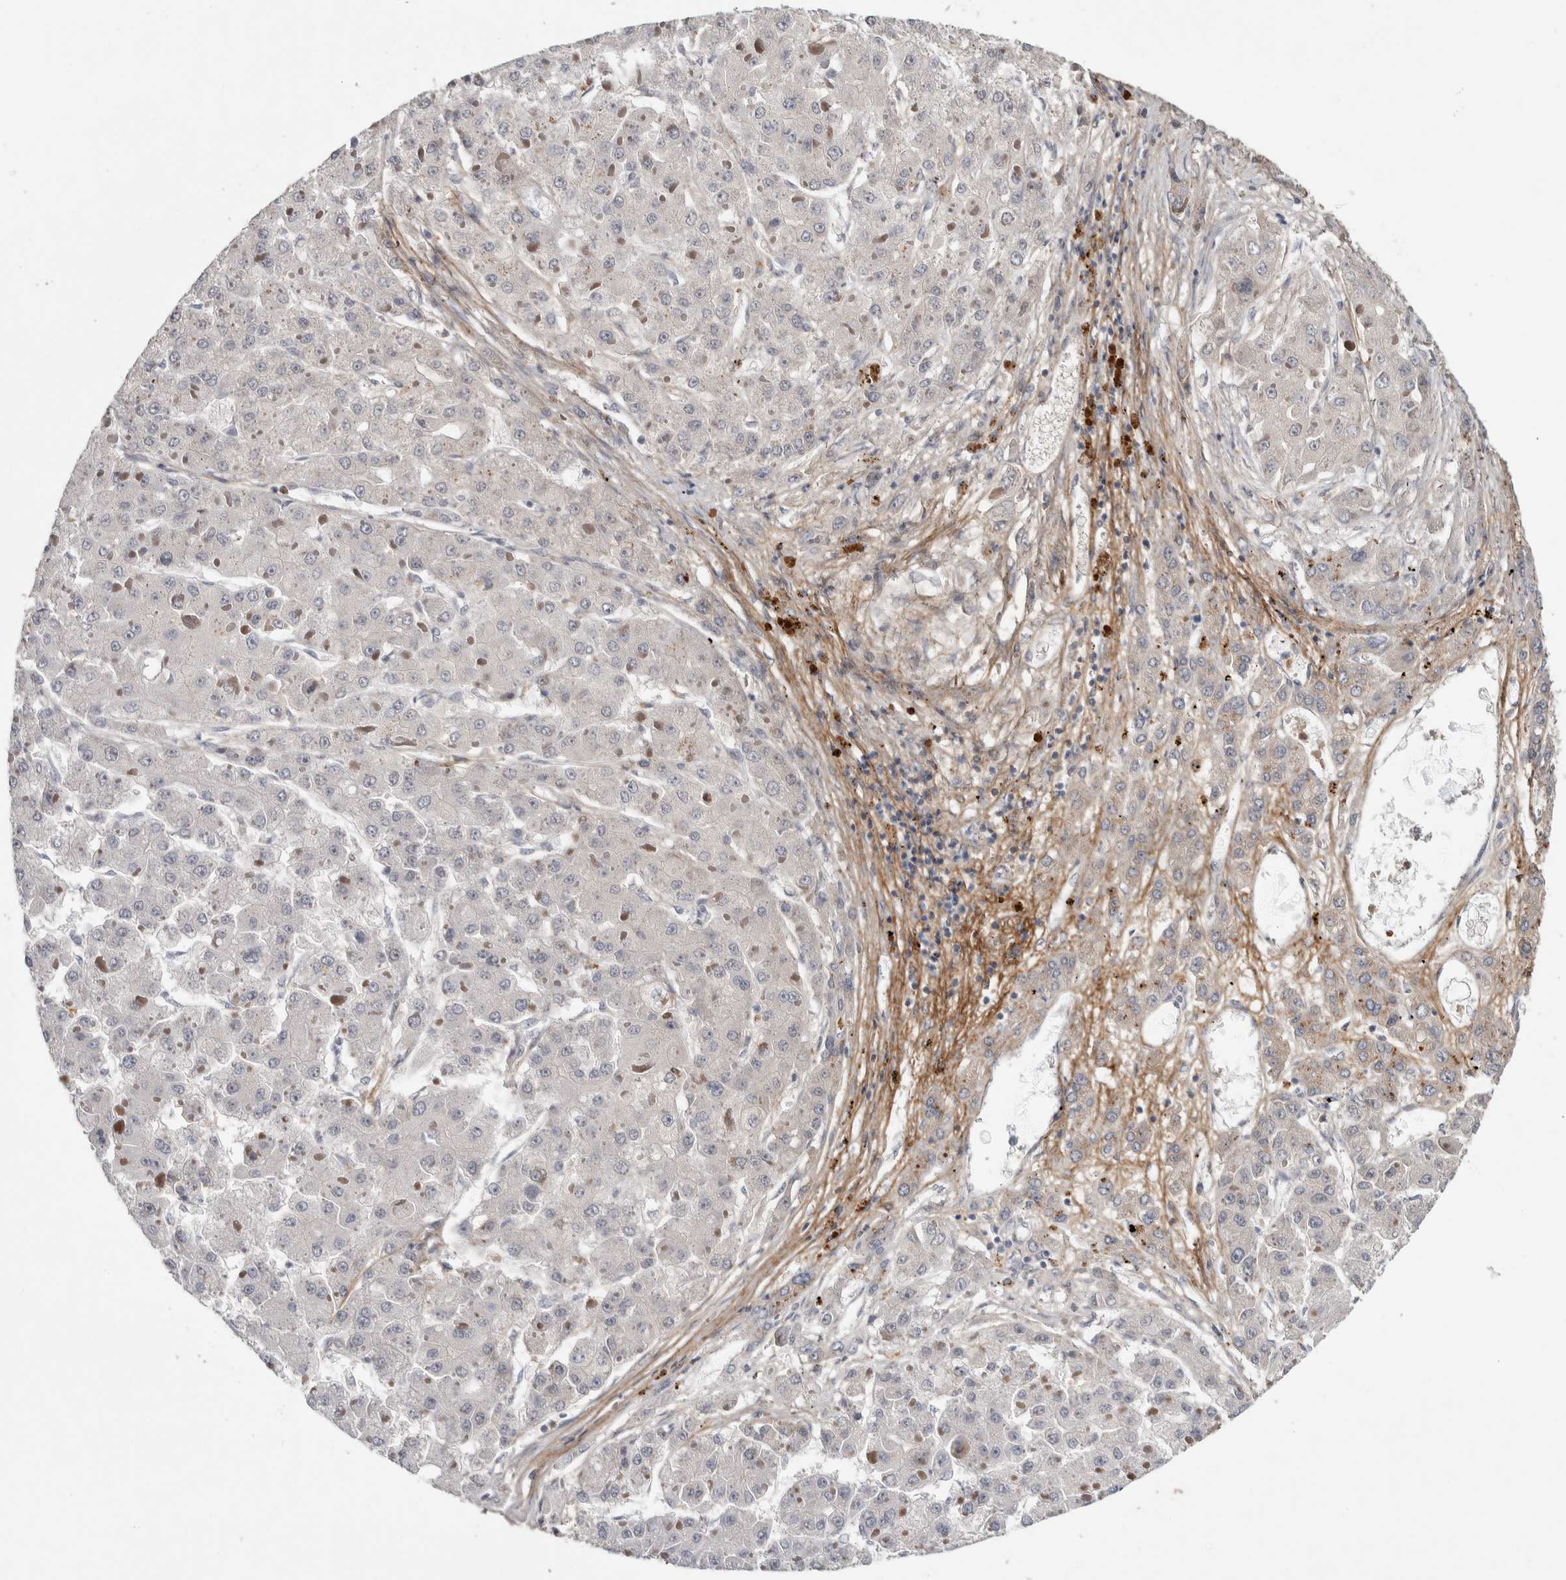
{"staining": {"intensity": "negative", "quantity": "none", "location": "none"}, "tissue": "liver cancer", "cell_type": "Tumor cells", "image_type": "cancer", "snomed": [{"axis": "morphology", "description": "Carcinoma, Hepatocellular, NOS"}, {"axis": "topography", "description": "Liver"}], "caption": "IHC image of human hepatocellular carcinoma (liver) stained for a protein (brown), which demonstrates no staining in tumor cells.", "gene": "ASPN", "patient": {"sex": "female", "age": 73}}